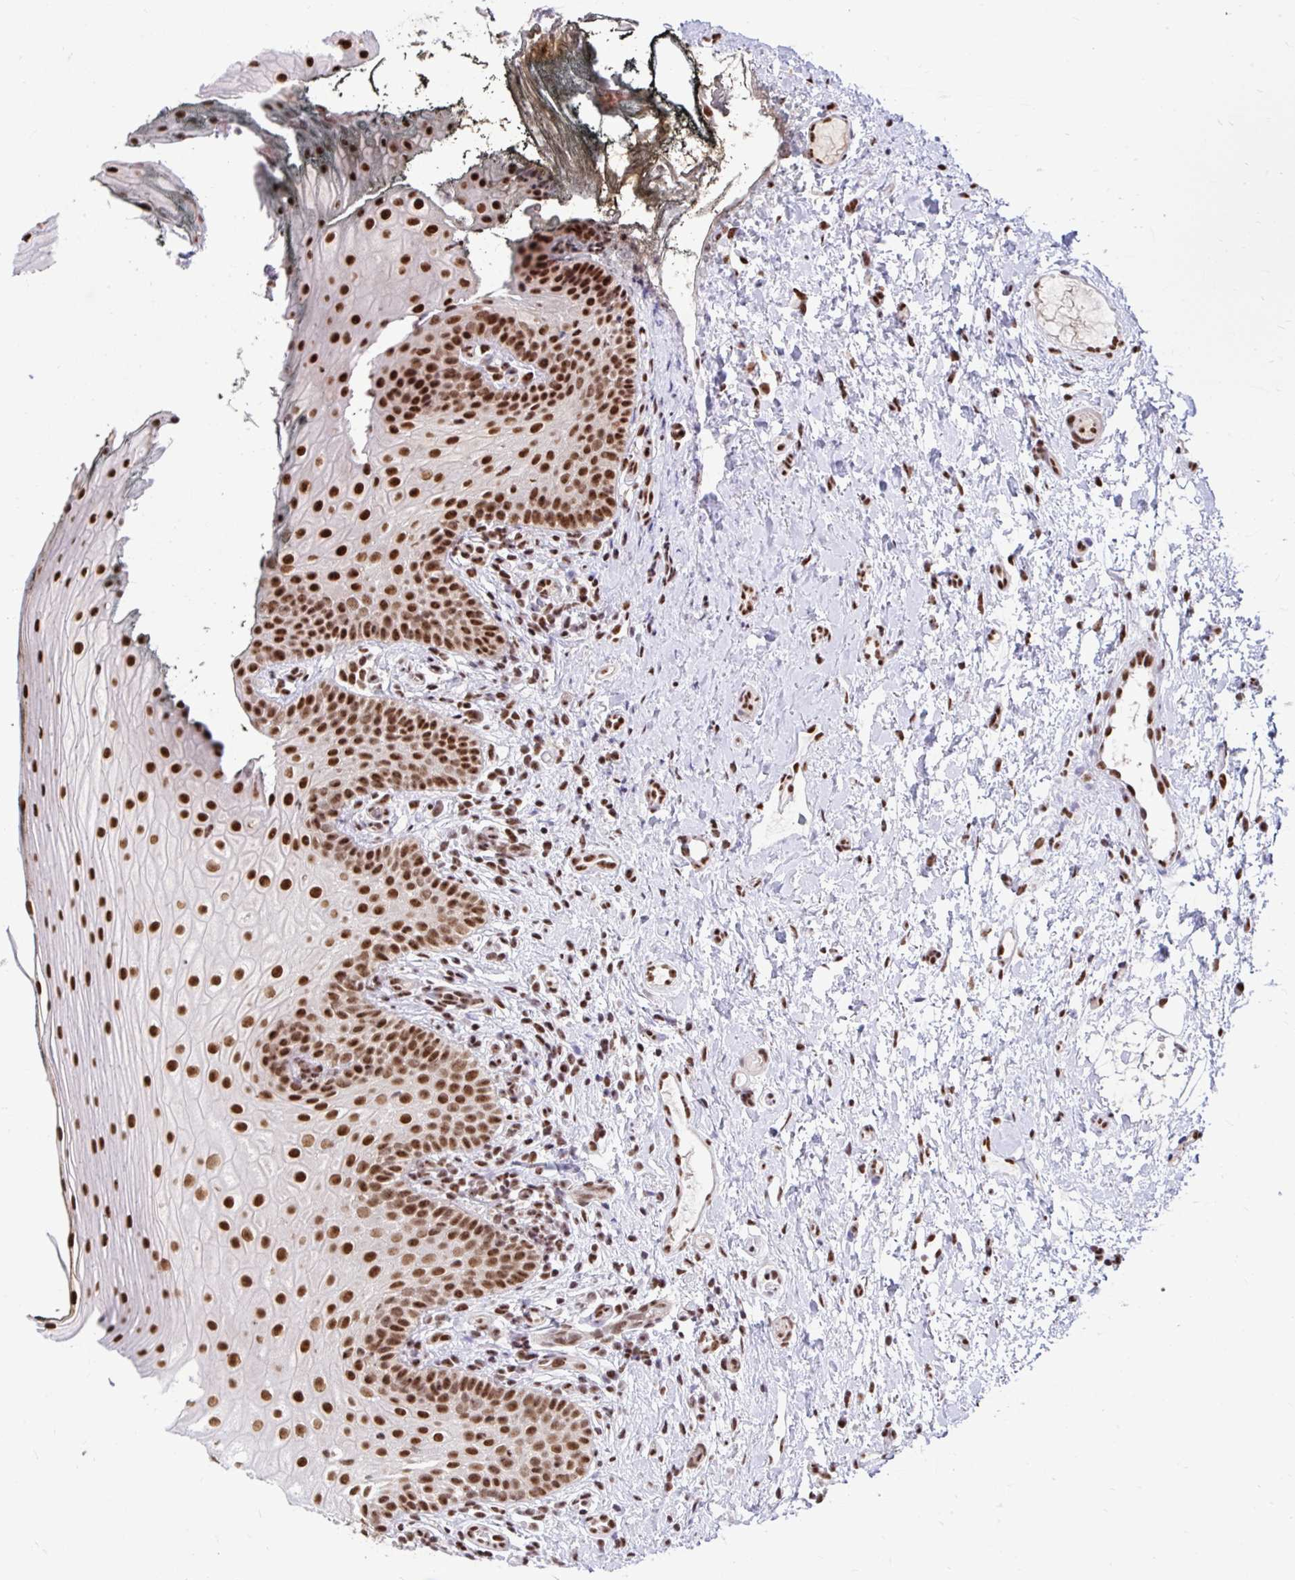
{"staining": {"intensity": "strong", "quantity": ">75%", "location": "nuclear"}, "tissue": "oral mucosa", "cell_type": "Squamous epithelial cells", "image_type": "normal", "snomed": [{"axis": "morphology", "description": "Normal tissue, NOS"}, {"axis": "topography", "description": "Oral tissue"}], "caption": "High-magnification brightfield microscopy of normal oral mucosa stained with DAB (3,3'-diaminobenzidine) (brown) and counterstained with hematoxylin (blue). squamous epithelial cells exhibit strong nuclear expression is identified in about>75% of cells.", "gene": "ABCA9", "patient": {"sex": "male", "age": 75}}